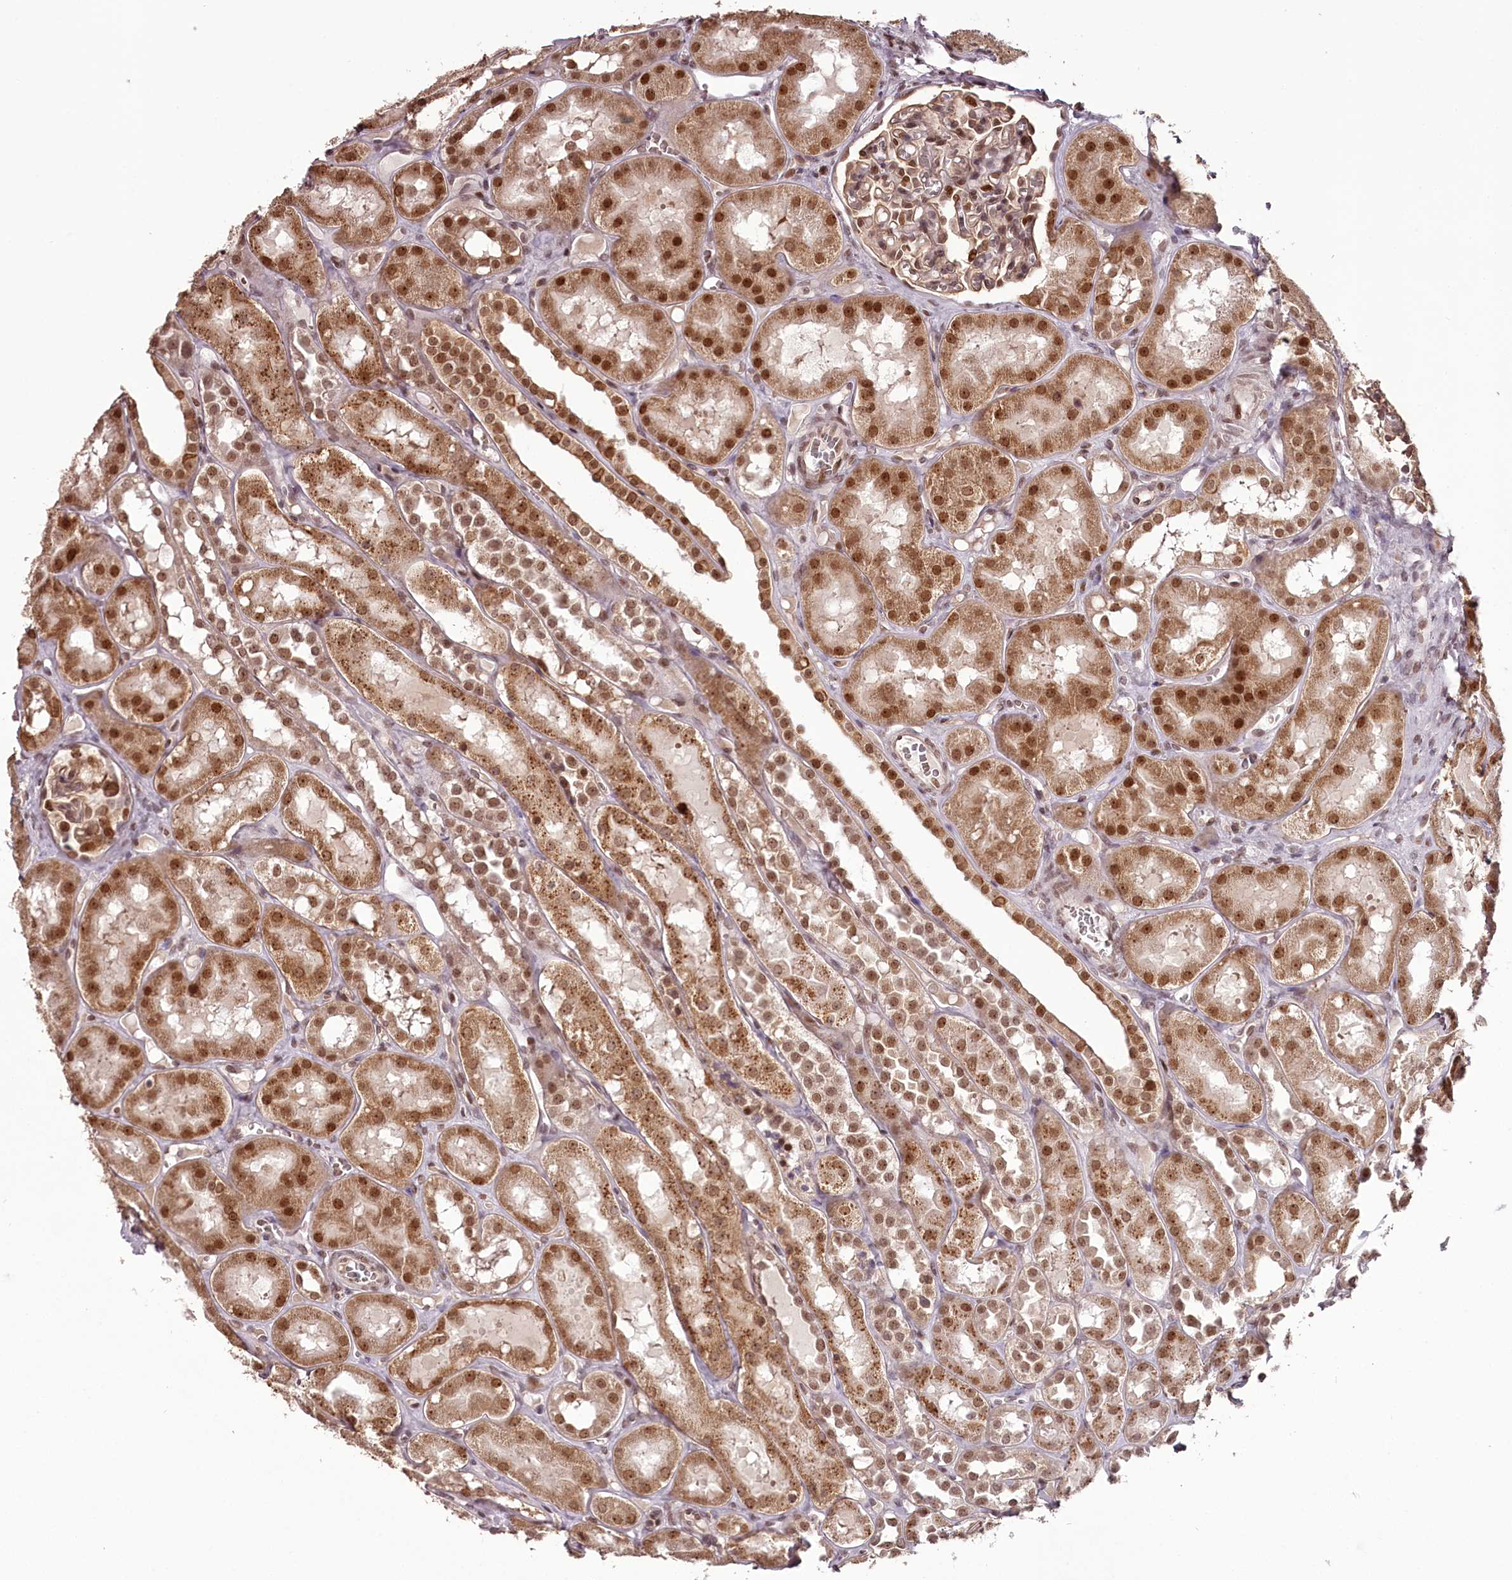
{"staining": {"intensity": "moderate", "quantity": ">75%", "location": "cytoplasmic/membranous,nuclear"}, "tissue": "kidney", "cell_type": "Cells in glomeruli", "image_type": "normal", "snomed": [{"axis": "morphology", "description": "Normal tissue, NOS"}, {"axis": "topography", "description": "Kidney"}], "caption": "Immunohistochemical staining of unremarkable kidney shows medium levels of moderate cytoplasmic/membranous,nuclear staining in approximately >75% of cells in glomeruli. (Stains: DAB in brown, nuclei in blue, Microscopy: brightfield microscopy at high magnification).", "gene": "THYN1", "patient": {"sex": "male", "age": 16}}